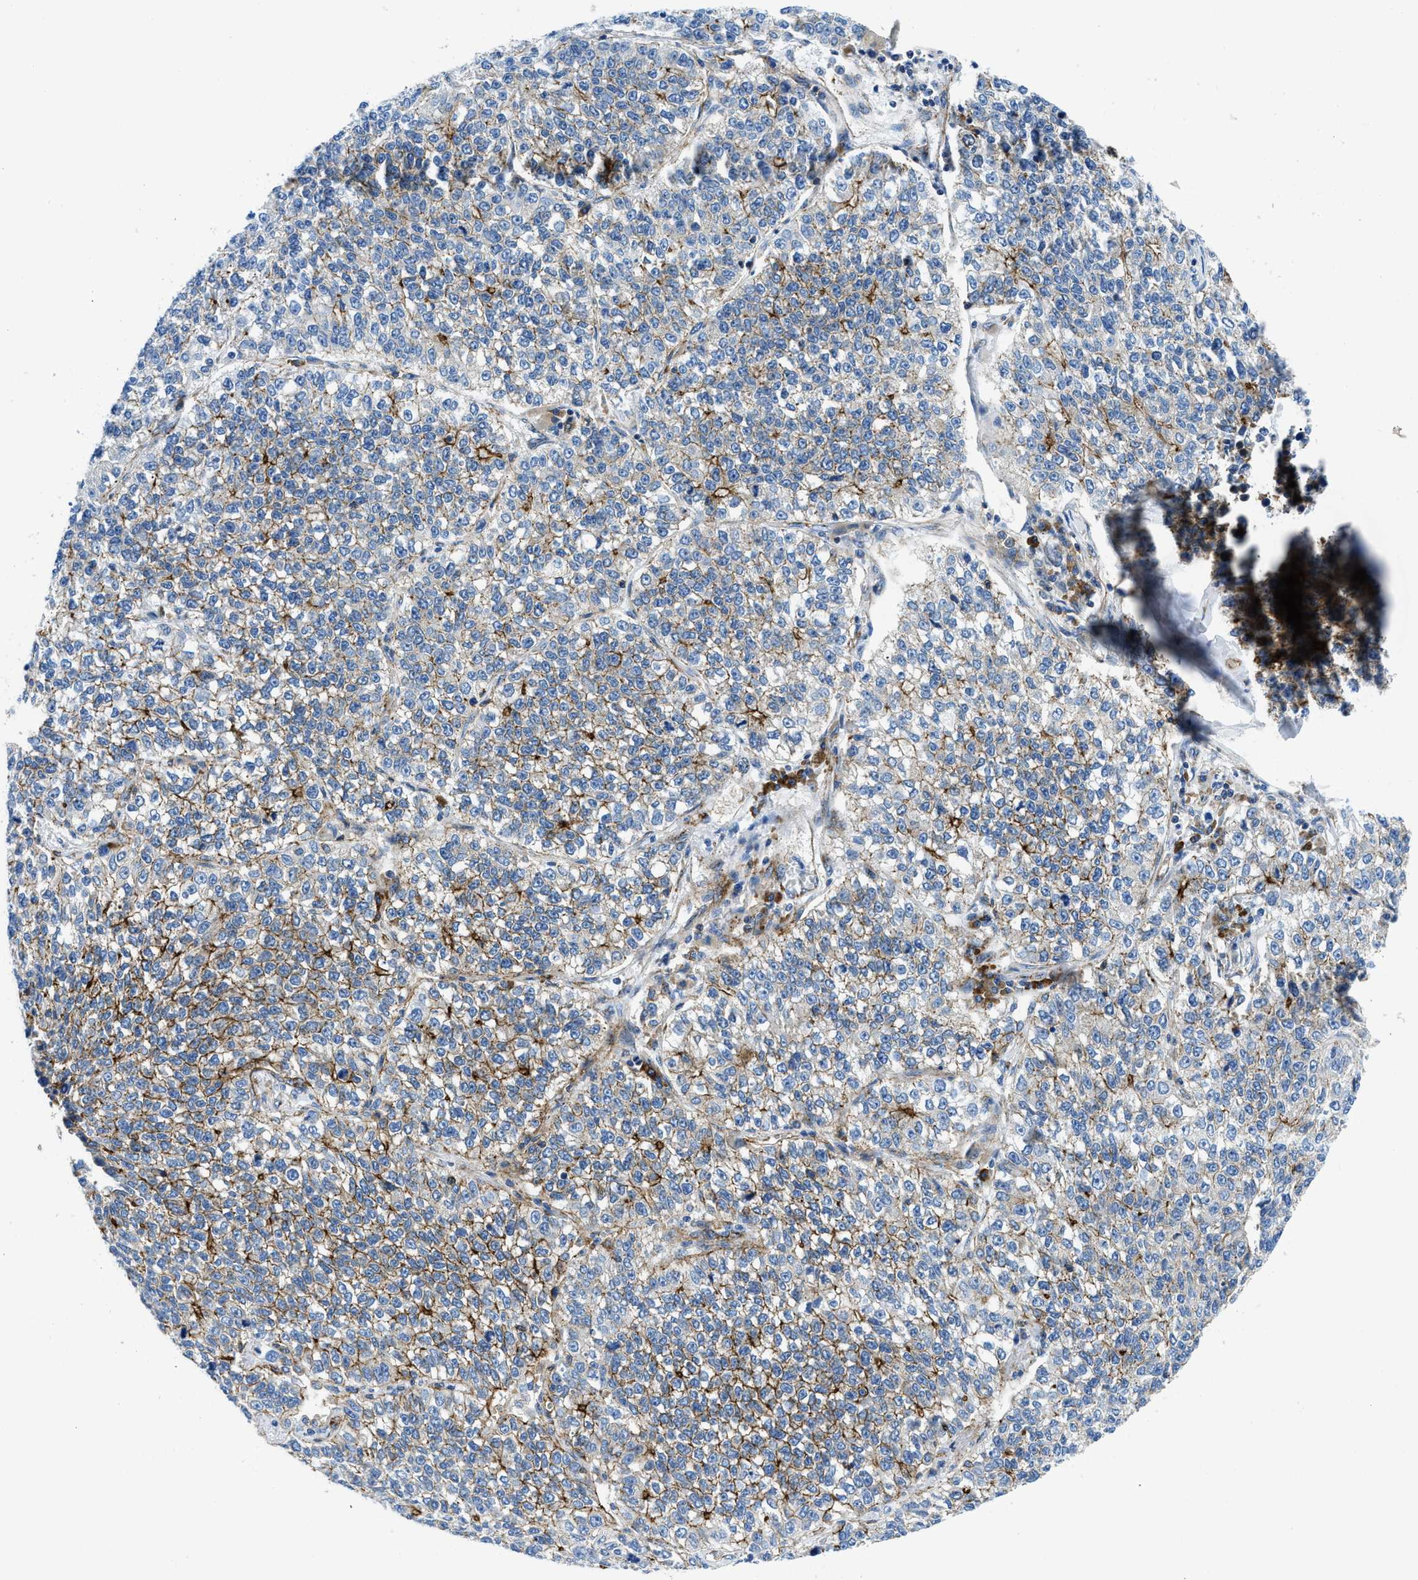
{"staining": {"intensity": "moderate", "quantity": "25%-75%", "location": "cytoplasmic/membranous"}, "tissue": "lung cancer", "cell_type": "Tumor cells", "image_type": "cancer", "snomed": [{"axis": "morphology", "description": "Adenocarcinoma, NOS"}, {"axis": "topography", "description": "Lung"}], "caption": "Human lung cancer stained with a brown dye exhibits moderate cytoplasmic/membranous positive staining in about 25%-75% of tumor cells.", "gene": "CUTA", "patient": {"sex": "male", "age": 49}}